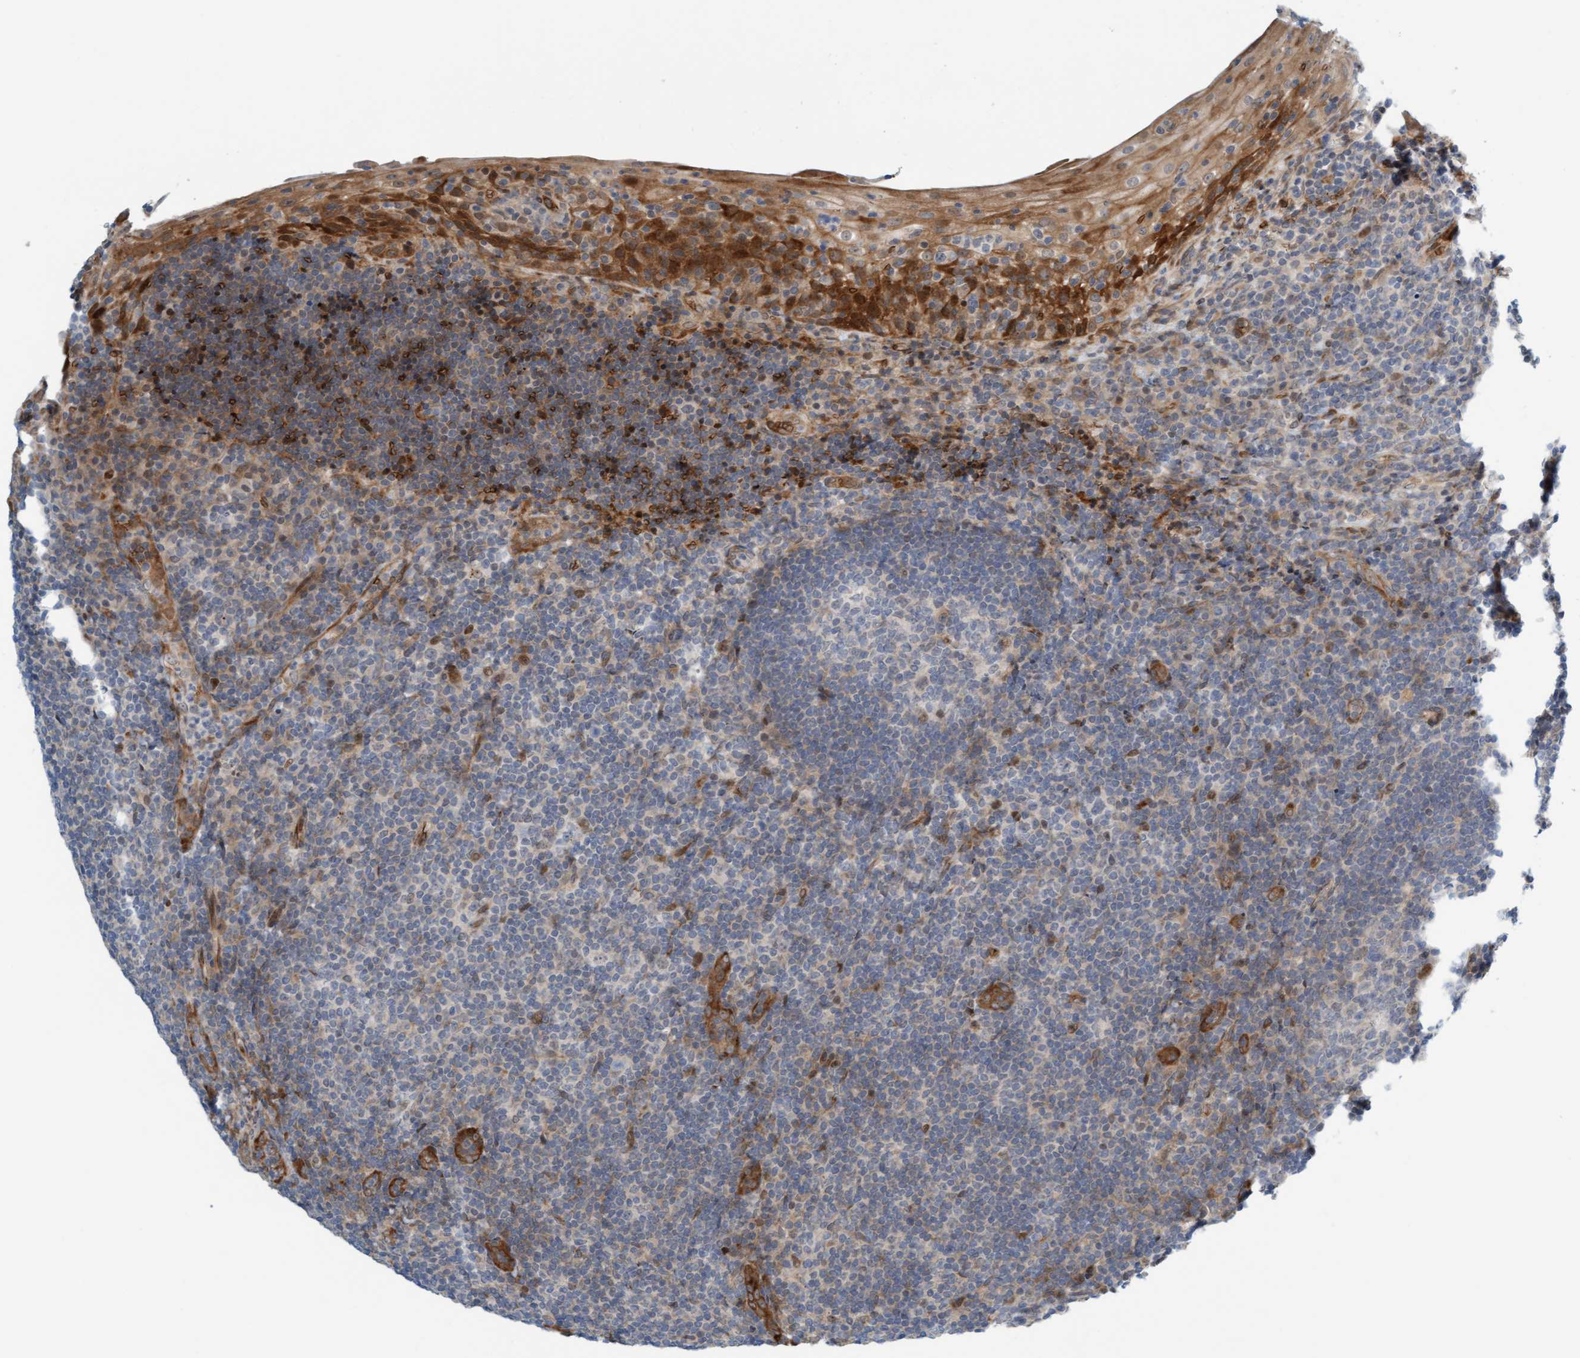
{"staining": {"intensity": "negative", "quantity": "none", "location": "none"}, "tissue": "tonsil", "cell_type": "Germinal center cells", "image_type": "normal", "snomed": [{"axis": "morphology", "description": "Normal tissue, NOS"}, {"axis": "topography", "description": "Tonsil"}], "caption": "This is a micrograph of IHC staining of benign tonsil, which shows no positivity in germinal center cells.", "gene": "EIF4EBP1", "patient": {"sex": "male", "age": 37}}